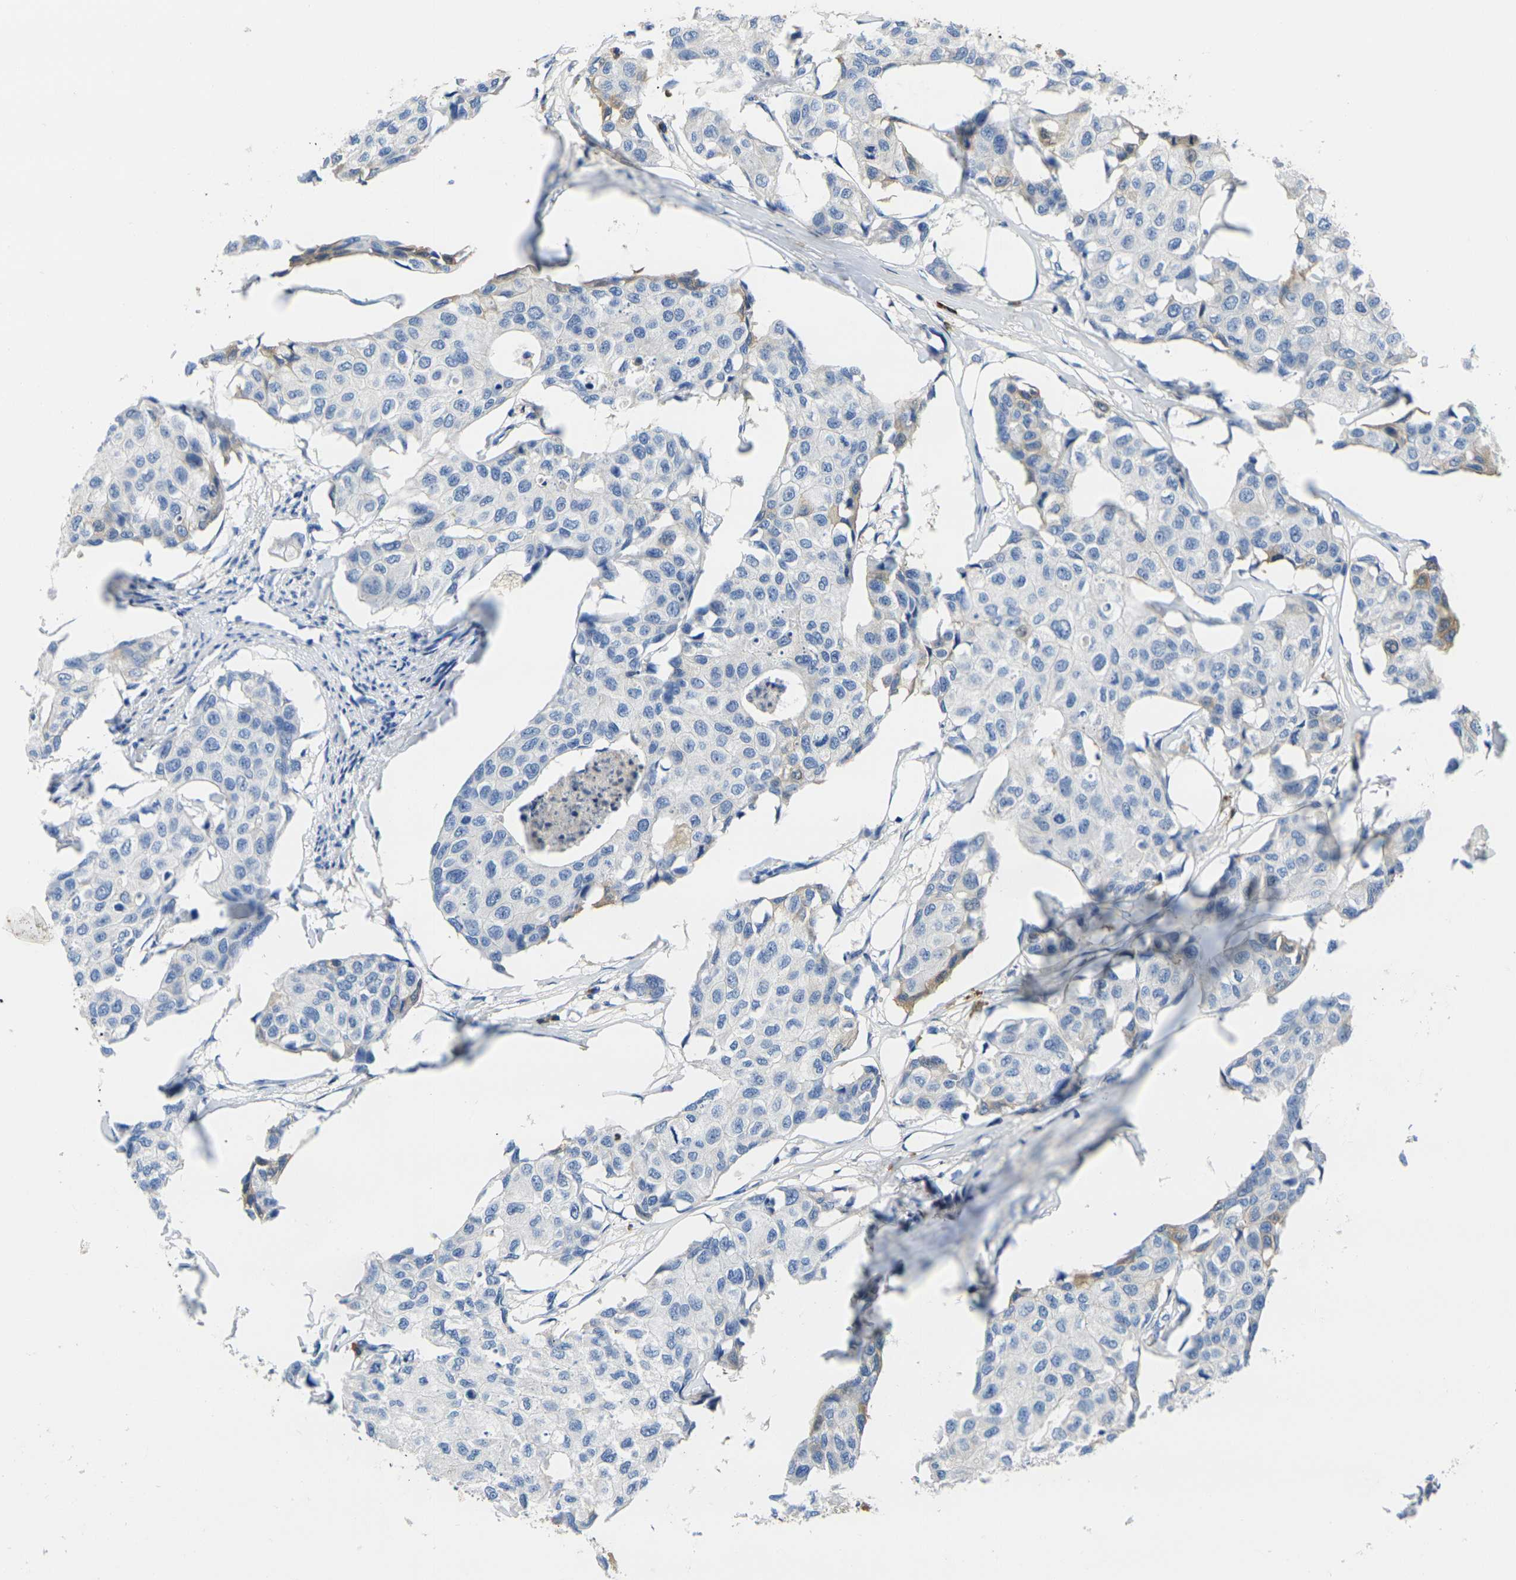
{"staining": {"intensity": "negative", "quantity": "none", "location": "none"}, "tissue": "breast cancer", "cell_type": "Tumor cells", "image_type": "cancer", "snomed": [{"axis": "morphology", "description": "Duct carcinoma"}, {"axis": "topography", "description": "Breast"}], "caption": "The immunohistochemistry (IHC) image has no significant staining in tumor cells of infiltrating ductal carcinoma (breast) tissue.", "gene": "GREM2", "patient": {"sex": "female", "age": 80}}